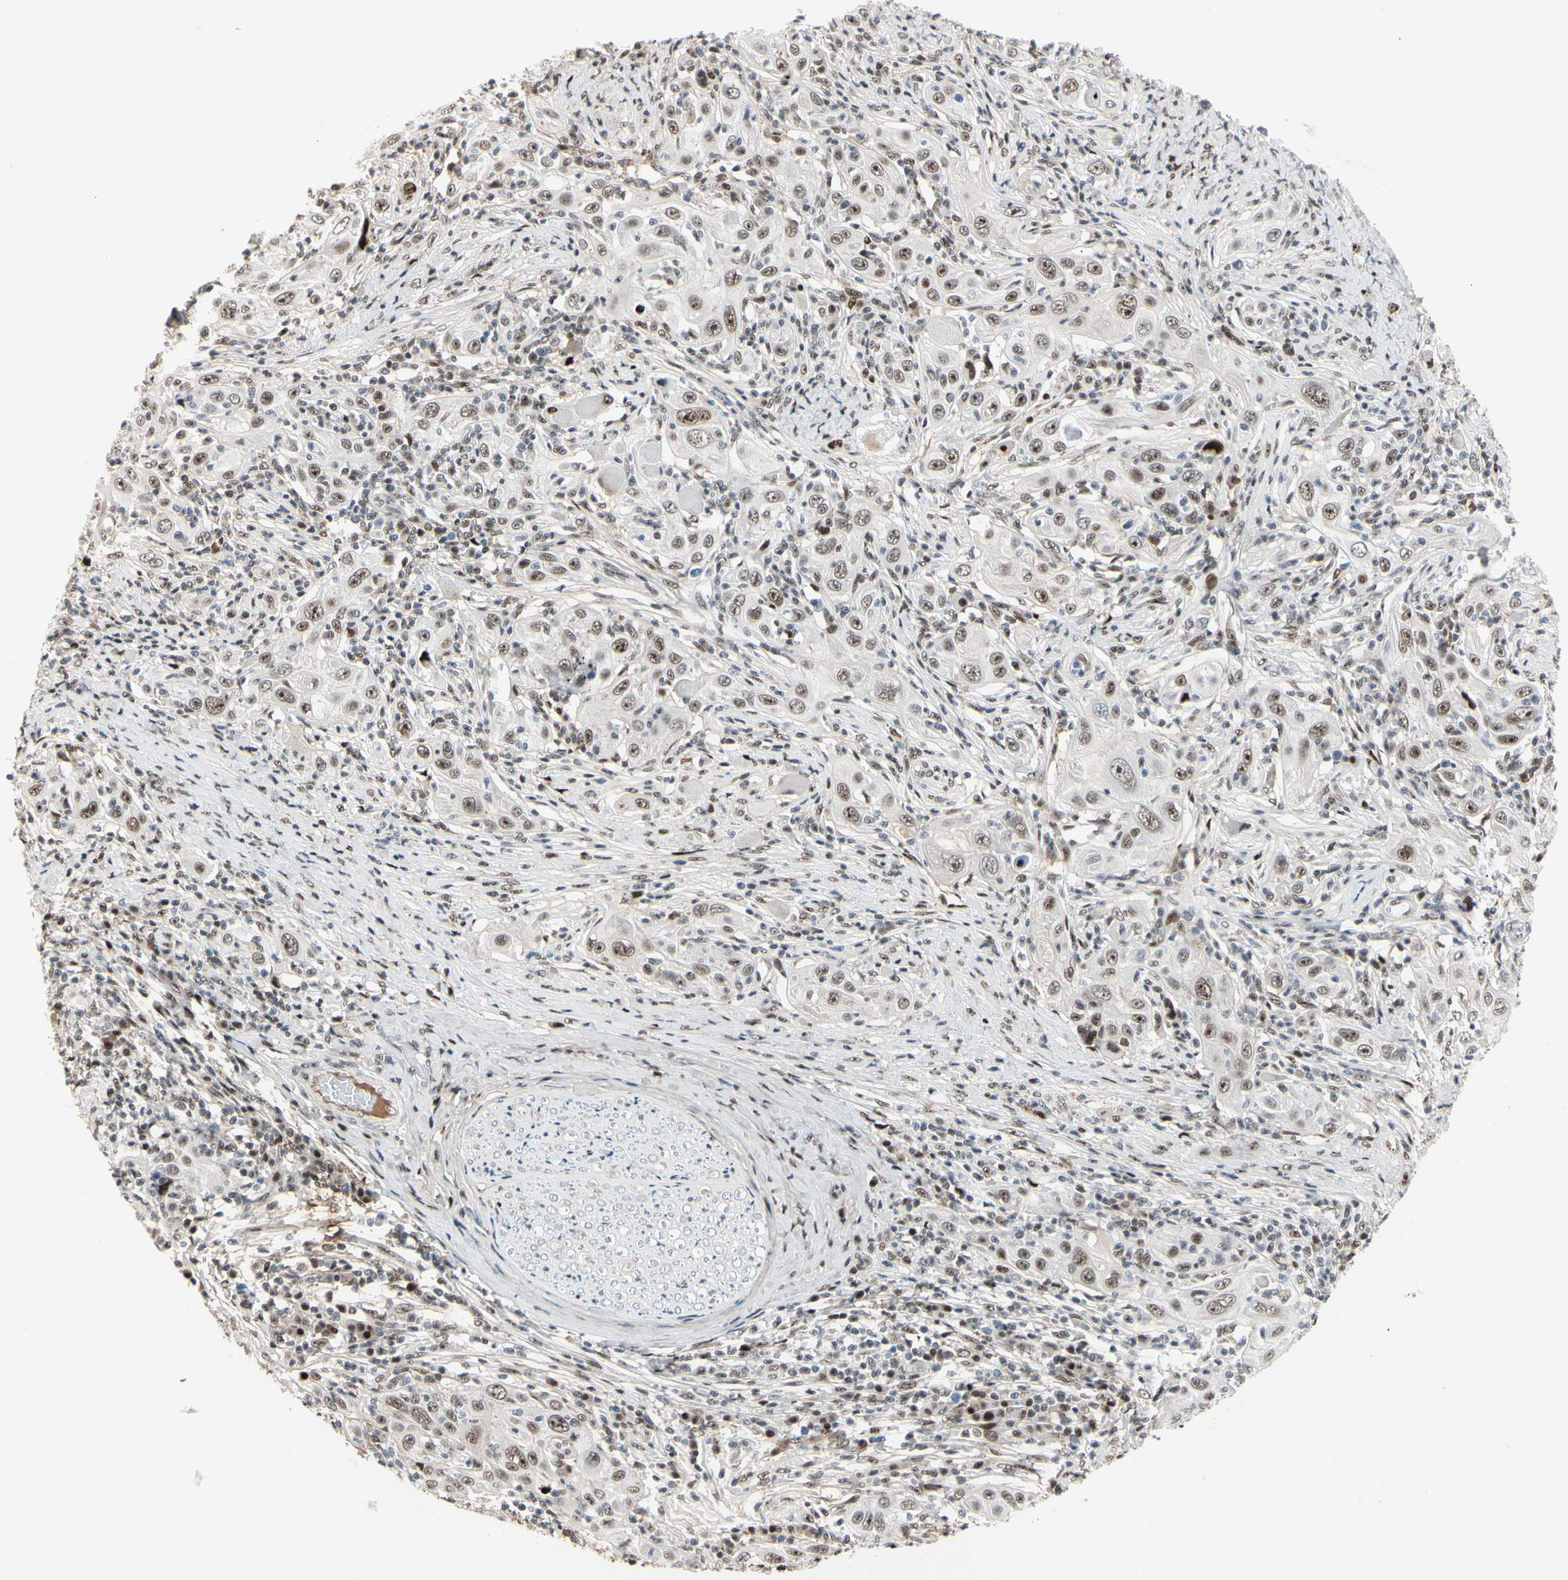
{"staining": {"intensity": "moderate", "quantity": "25%-75%", "location": "nuclear"}, "tissue": "skin cancer", "cell_type": "Tumor cells", "image_type": "cancer", "snomed": [{"axis": "morphology", "description": "Squamous cell carcinoma, NOS"}, {"axis": "topography", "description": "Skin"}], "caption": "Immunohistochemical staining of skin cancer (squamous cell carcinoma) exhibits medium levels of moderate nuclear protein staining in about 25%-75% of tumor cells.", "gene": "FOXO3", "patient": {"sex": "female", "age": 88}}